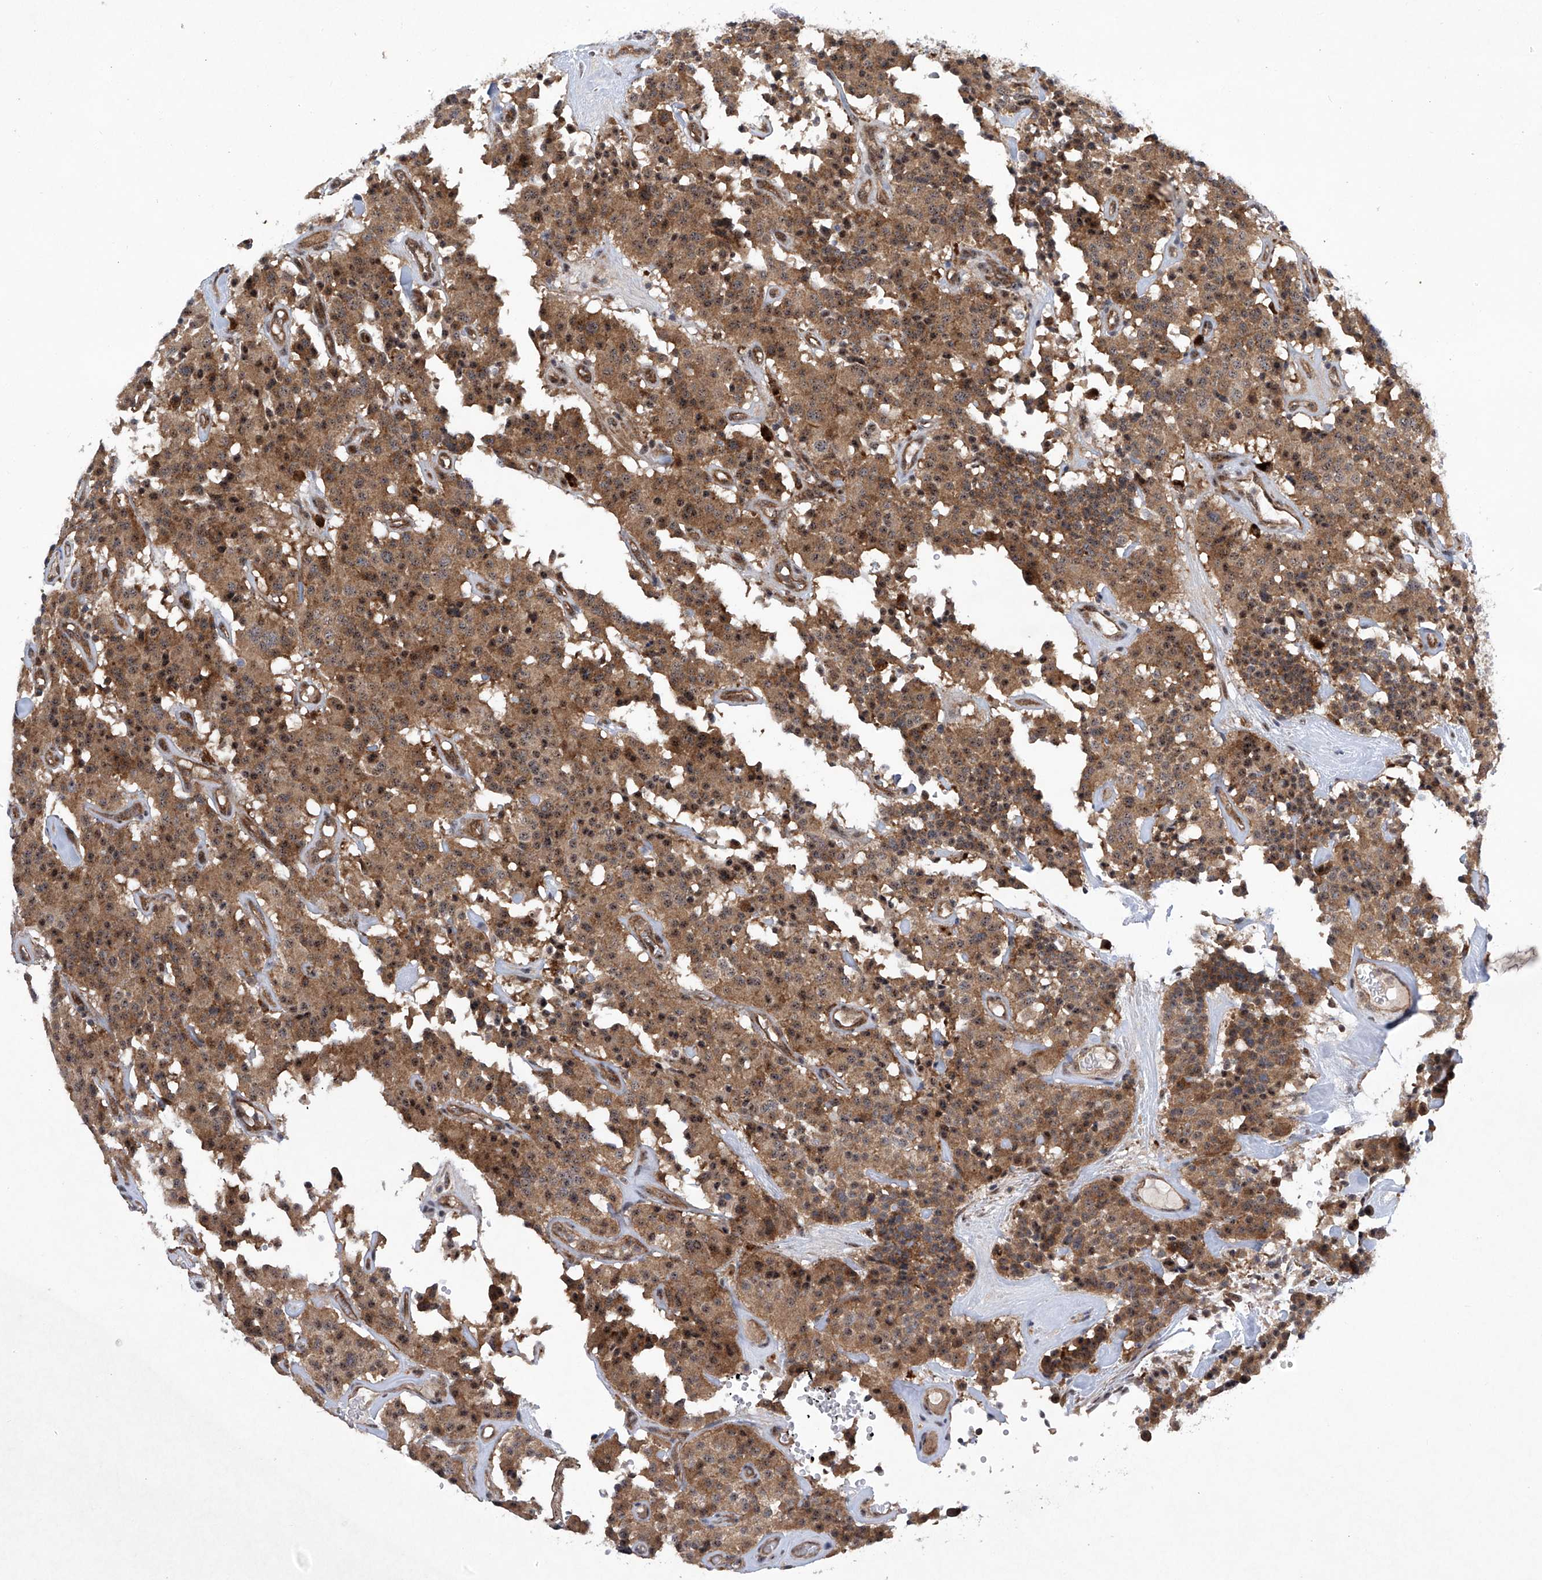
{"staining": {"intensity": "moderate", "quantity": ">75%", "location": "cytoplasmic/membranous,nuclear"}, "tissue": "carcinoid", "cell_type": "Tumor cells", "image_type": "cancer", "snomed": [{"axis": "morphology", "description": "Carcinoid, malignant, NOS"}, {"axis": "topography", "description": "Lung"}], "caption": "Immunohistochemical staining of human carcinoid displays medium levels of moderate cytoplasmic/membranous and nuclear protein positivity in approximately >75% of tumor cells.", "gene": "CISH", "patient": {"sex": "male", "age": 30}}